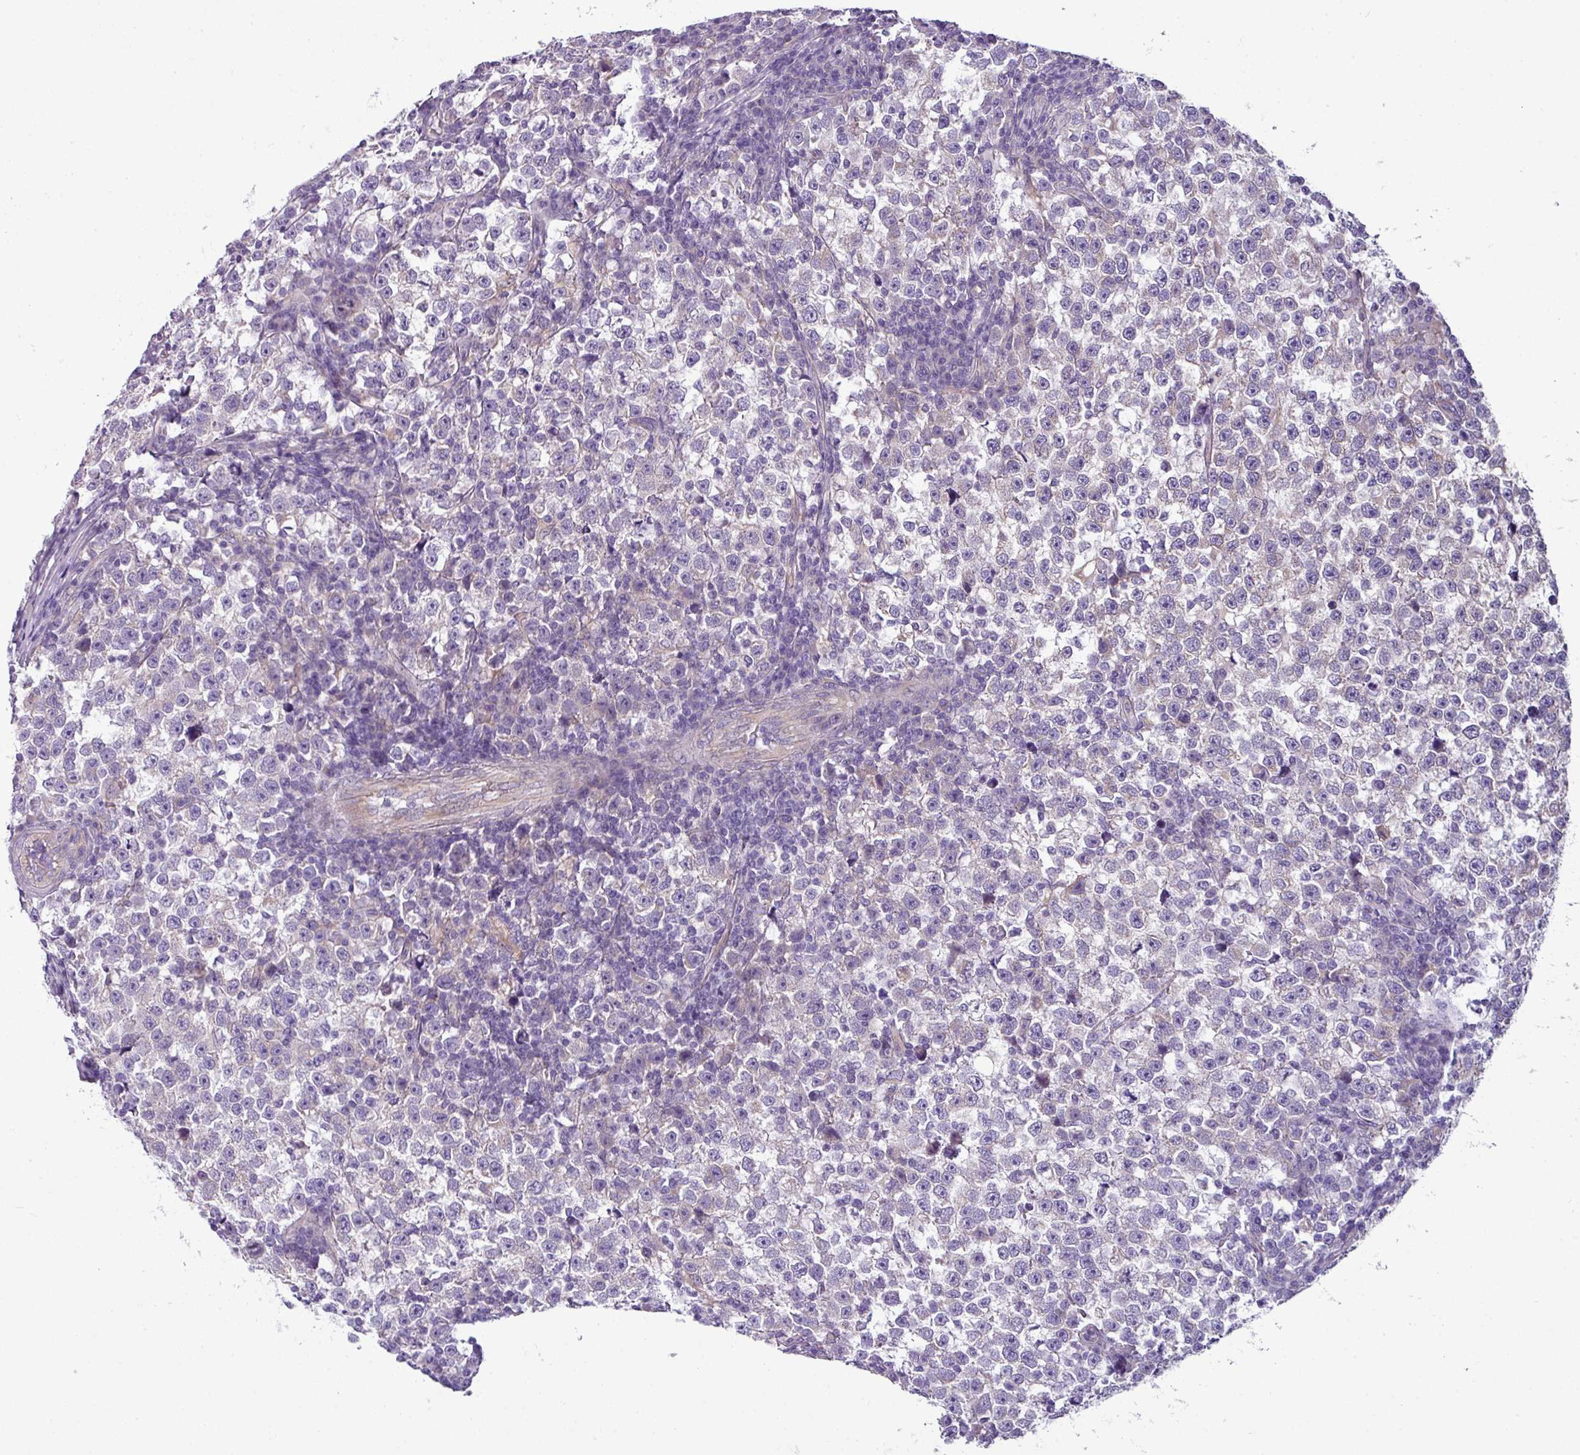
{"staining": {"intensity": "weak", "quantity": "<25%", "location": "cytoplasmic/membranous"}, "tissue": "testis cancer", "cell_type": "Tumor cells", "image_type": "cancer", "snomed": [{"axis": "morphology", "description": "Normal tissue, NOS"}, {"axis": "morphology", "description": "Seminoma, NOS"}, {"axis": "topography", "description": "Testis"}], "caption": "Tumor cells are negative for brown protein staining in testis cancer.", "gene": "TOR1AIP2", "patient": {"sex": "male", "age": 43}}